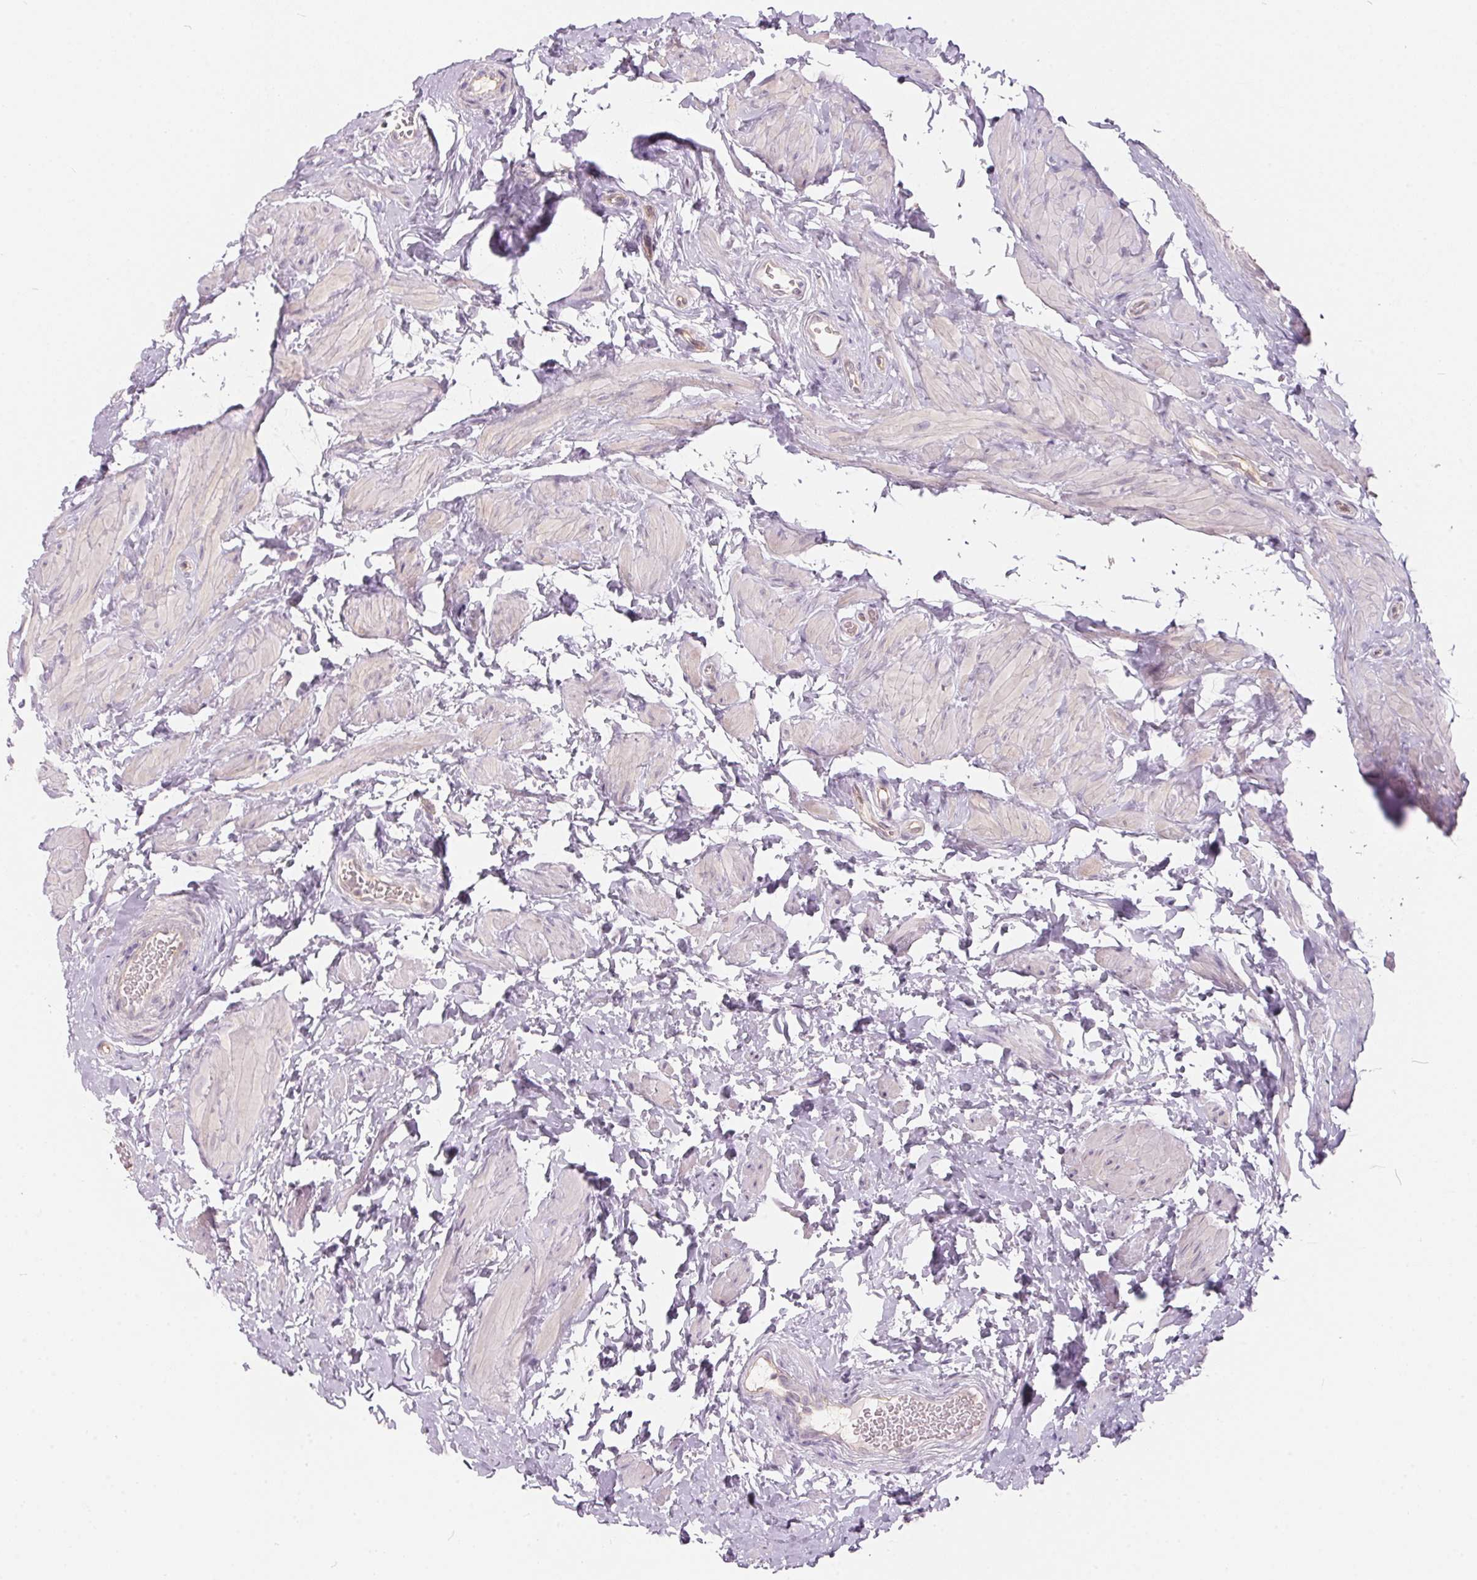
{"staining": {"intensity": "weak", "quantity": ">75%", "location": "cytoplasmic/membranous"}, "tissue": "epididymis", "cell_type": "Glandular cells", "image_type": "normal", "snomed": [{"axis": "morphology", "description": "Normal tissue, NOS"}, {"axis": "topography", "description": "Epididymis, spermatic cord, NOS"}, {"axis": "topography", "description": "Epididymis"}, {"axis": "topography", "description": "Peripheral nerve tissue"}], "caption": "DAB immunohistochemical staining of unremarkable human epididymis exhibits weak cytoplasmic/membranous protein expression in approximately >75% of glandular cells. The staining was performed using DAB (3,3'-diaminobenzidine), with brown indicating positive protein expression. Nuclei are stained blue with hematoxylin.", "gene": "BLMH", "patient": {"sex": "male", "age": 29}}